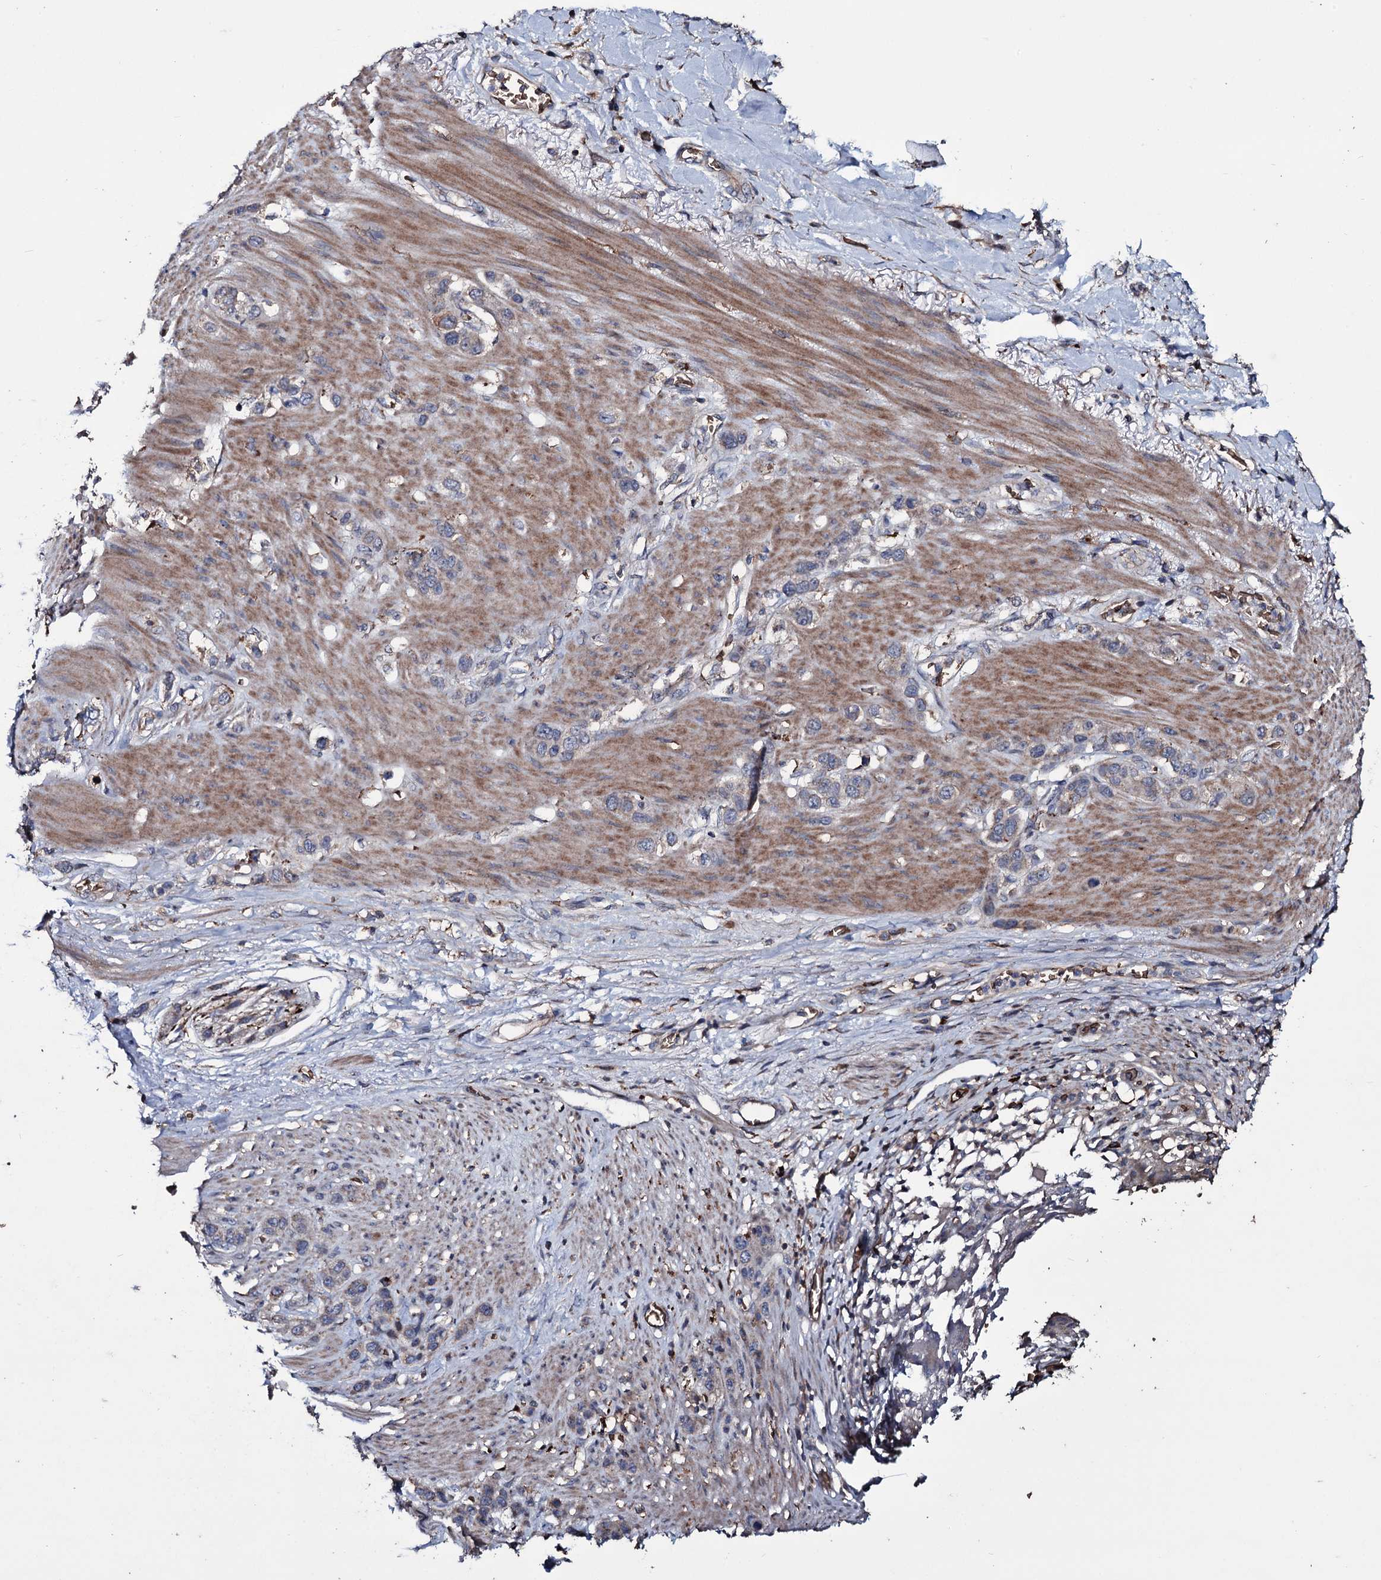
{"staining": {"intensity": "weak", "quantity": "<25%", "location": "cytoplasmic/membranous"}, "tissue": "stomach cancer", "cell_type": "Tumor cells", "image_type": "cancer", "snomed": [{"axis": "morphology", "description": "Adenocarcinoma, NOS"}, {"axis": "morphology", "description": "Adenocarcinoma, High grade"}, {"axis": "topography", "description": "Stomach, upper"}, {"axis": "topography", "description": "Stomach, lower"}], "caption": "Tumor cells are negative for brown protein staining in stomach high-grade adenocarcinoma. (Brightfield microscopy of DAB immunohistochemistry at high magnification).", "gene": "ZSWIM8", "patient": {"sex": "female", "age": 65}}